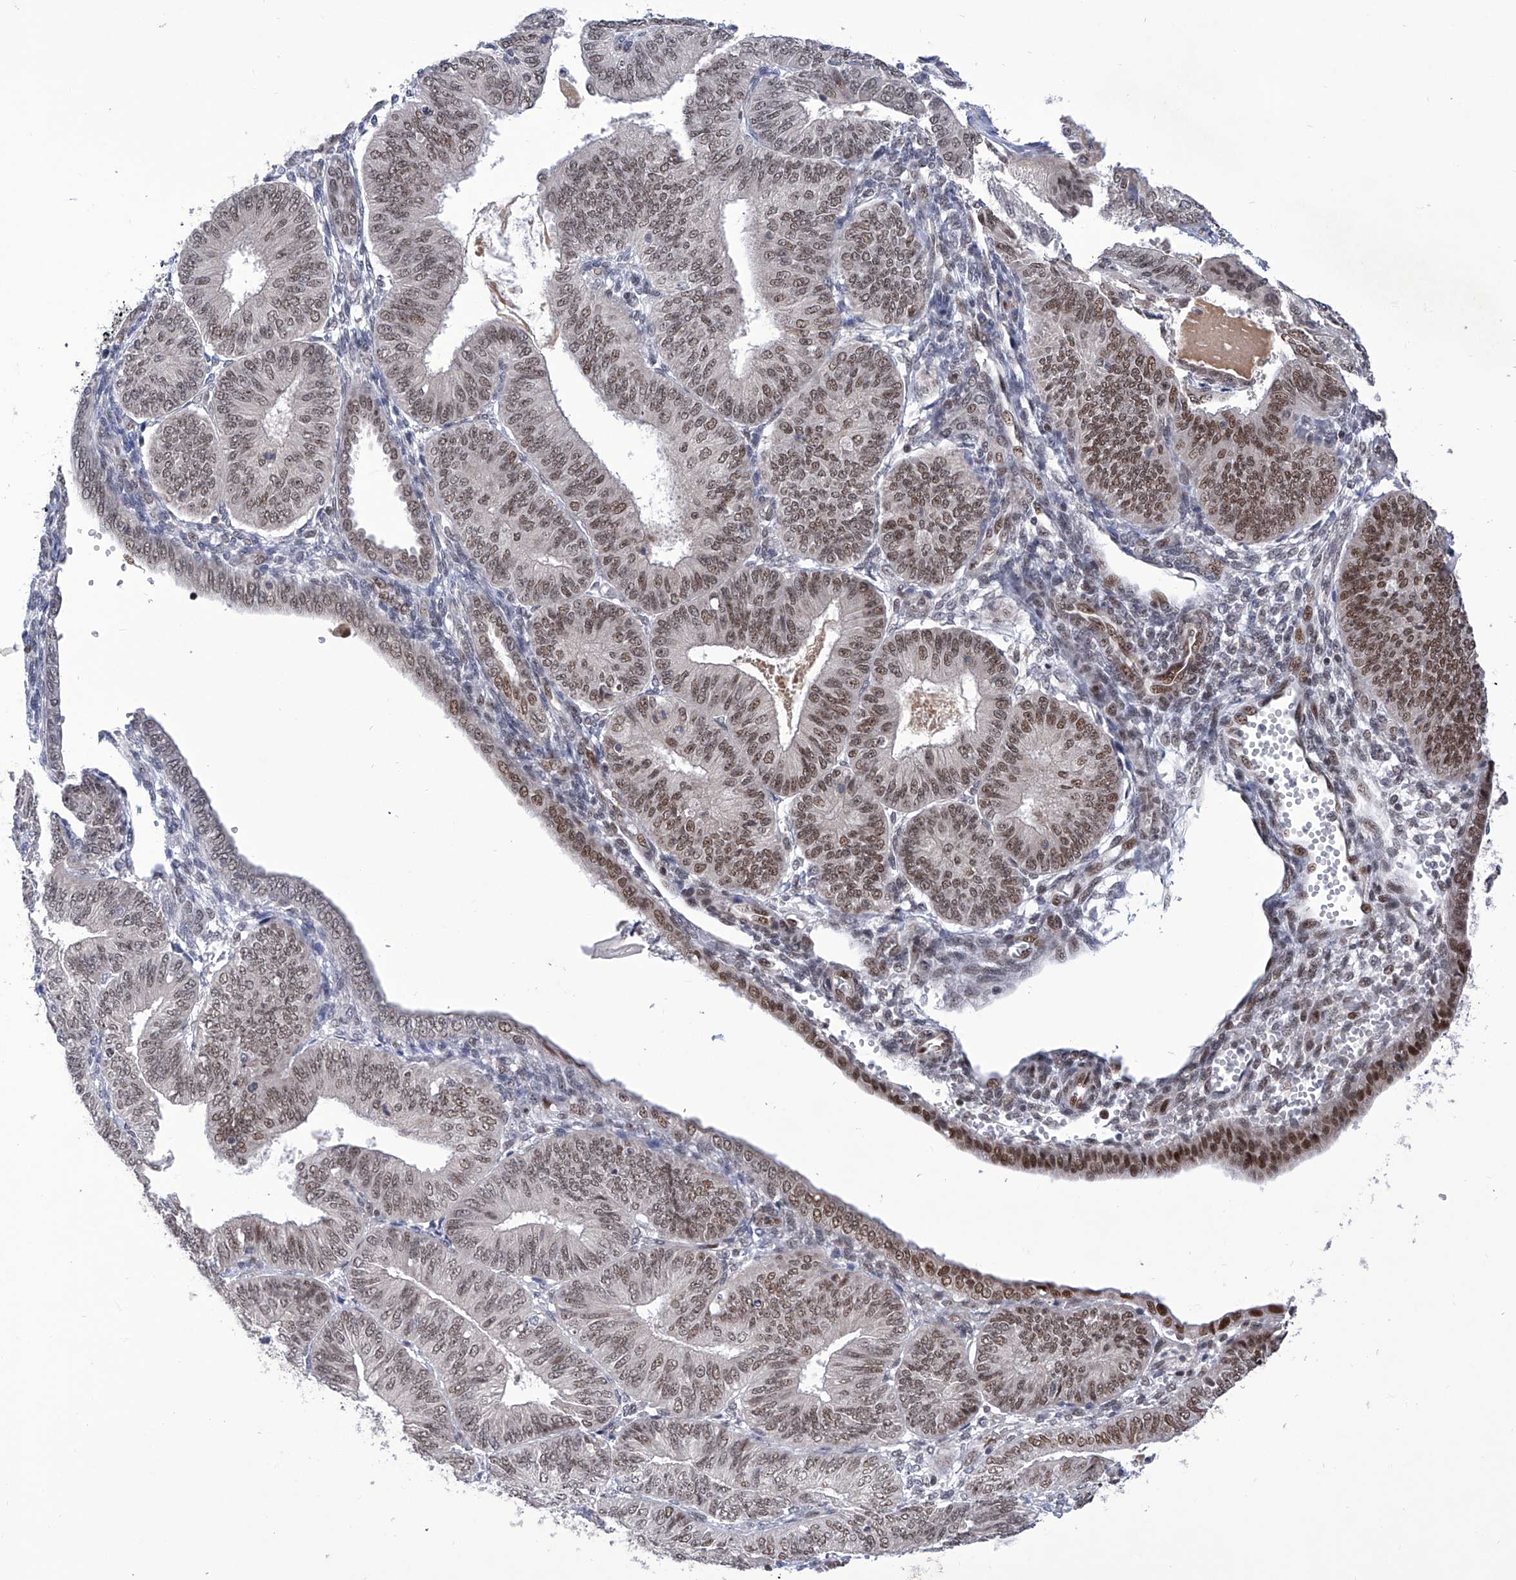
{"staining": {"intensity": "moderate", "quantity": ">75%", "location": "nuclear"}, "tissue": "endometrial cancer", "cell_type": "Tumor cells", "image_type": "cancer", "snomed": [{"axis": "morphology", "description": "Adenocarcinoma, NOS"}, {"axis": "topography", "description": "Endometrium"}], "caption": "Protein staining demonstrates moderate nuclear staining in about >75% of tumor cells in adenocarcinoma (endometrial).", "gene": "RAD54L", "patient": {"sex": "female", "age": 58}}